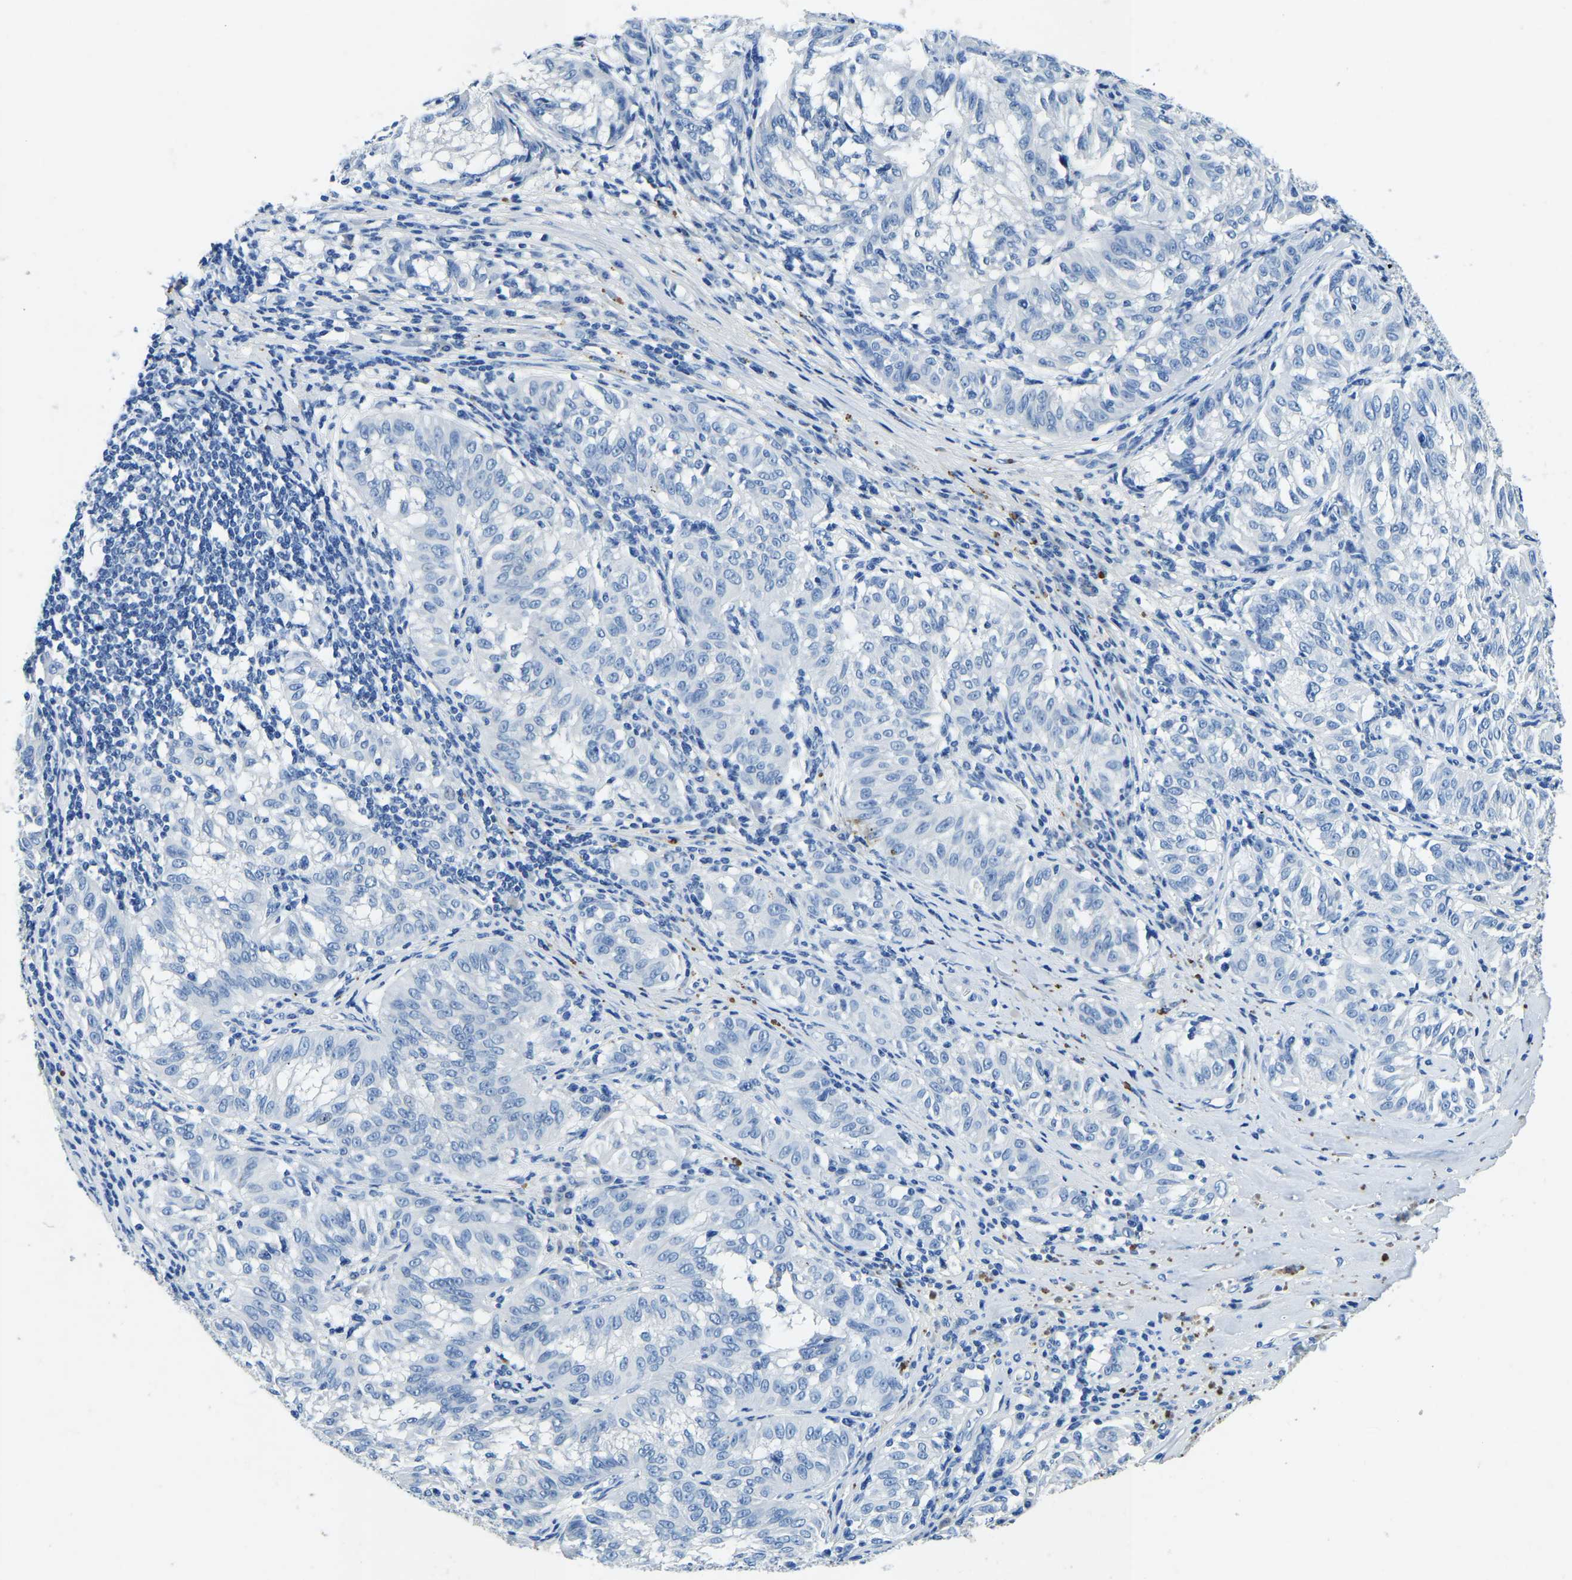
{"staining": {"intensity": "negative", "quantity": "none", "location": "none"}, "tissue": "melanoma", "cell_type": "Tumor cells", "image_type": "cancer", "snomed": [{"axis": "morphology", "description": "Malignant melanoma, NOS"}, {"axis": "topography", "description": "Skin"}], "caption": "Micrograph shows no significant protein positivity in tumor cells of malignant melanoma.", "gene": "UBN2", "patient": {"sex": "female", "age": 72}}